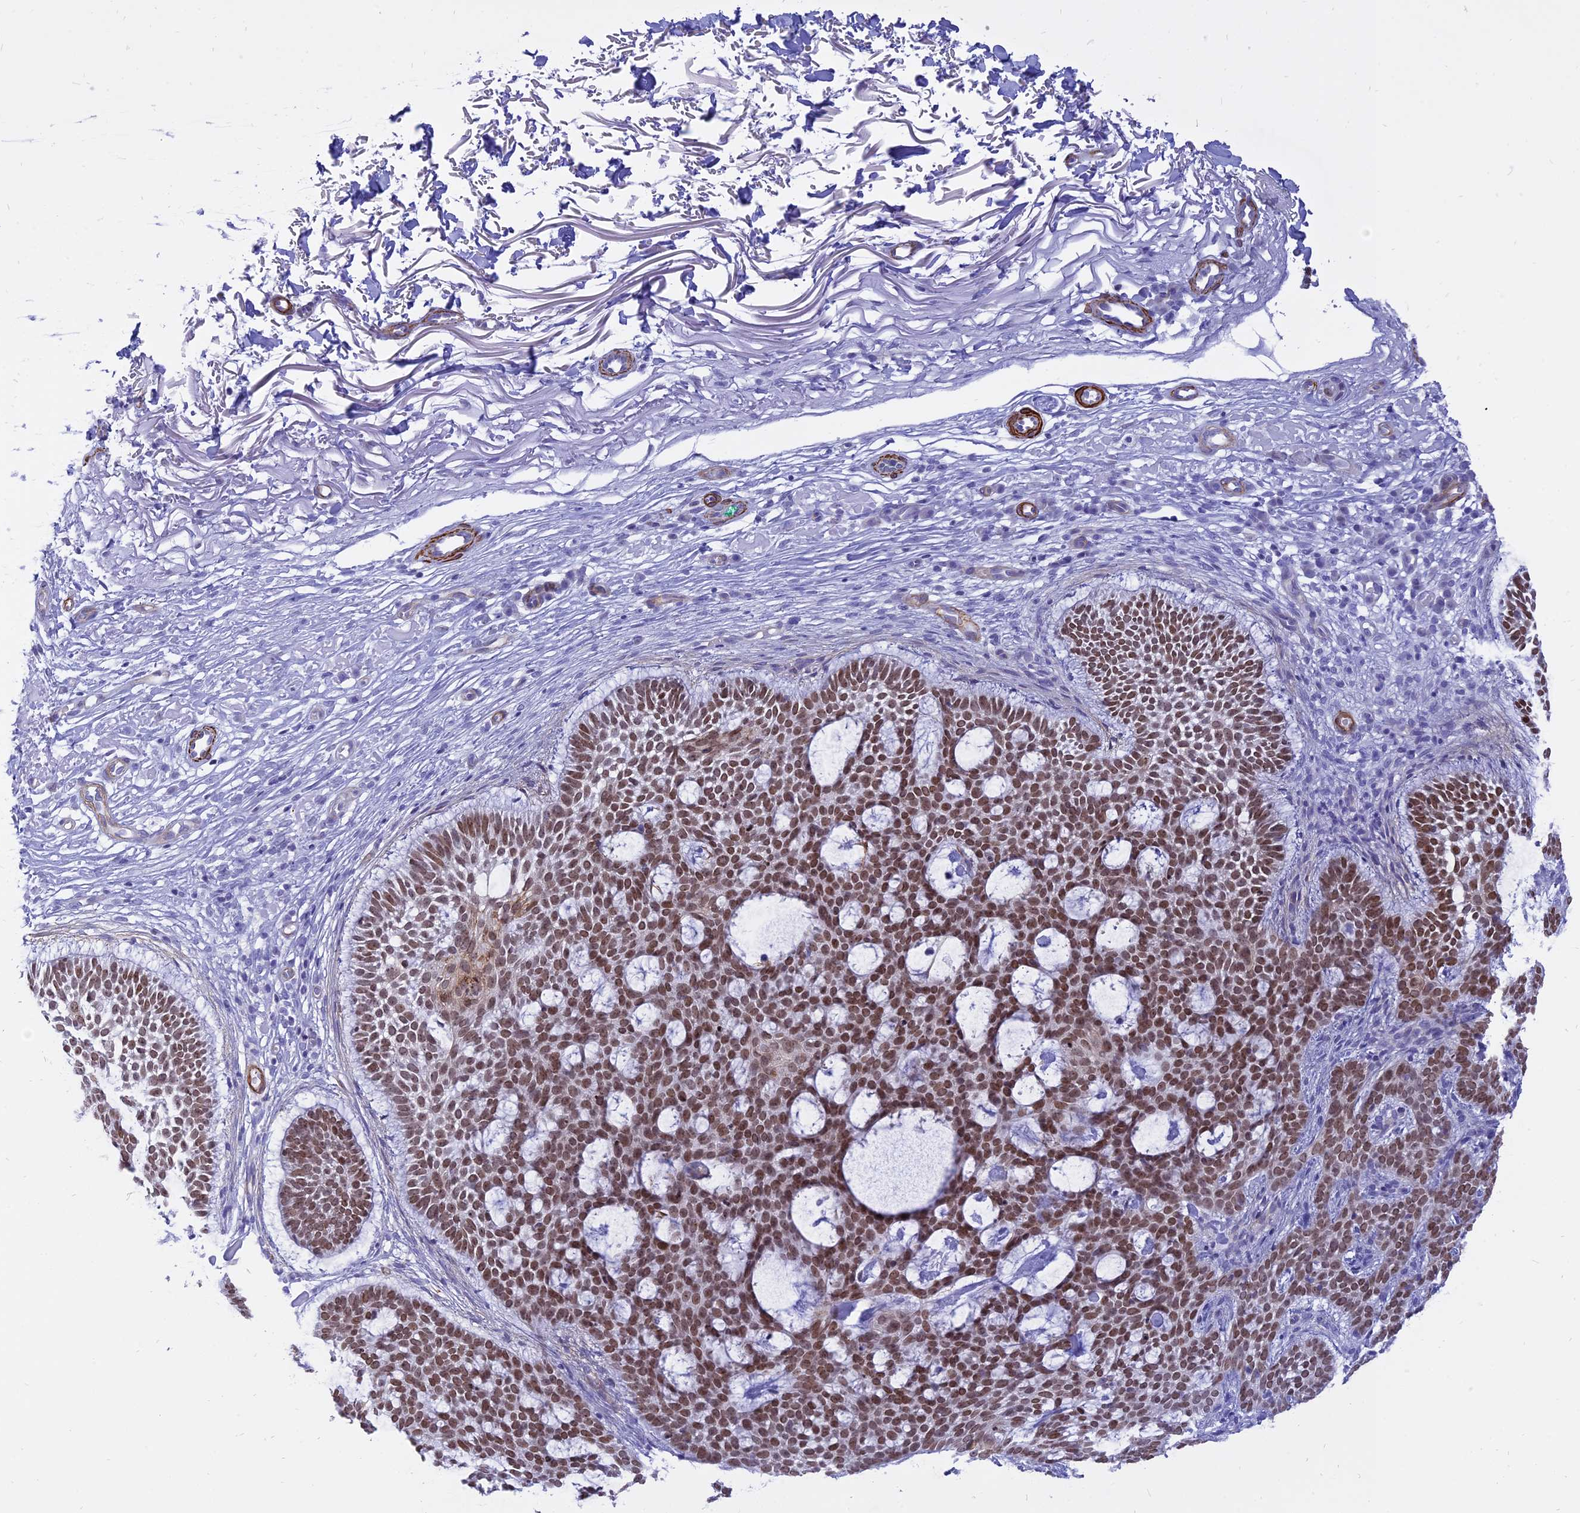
{"staining": {"intensity": "moderate", "quantity": ">75%", "location": "nuclear"}, "tissue": "skin cancer", "cell_type": "Tumor cells", "image_type": "cancer", "snomed": [{"axis": "morphology", "description": "Basal cell carcinoma"}, {"axis": "topography", "description": "Skin"}], "caption": "This is a histology image of IHC staining of skin cancer, which shows moderate staining in the nuclear of tumor cells.", "gene": "CENPV", "patient": {"sex": "male", "age": 85}}